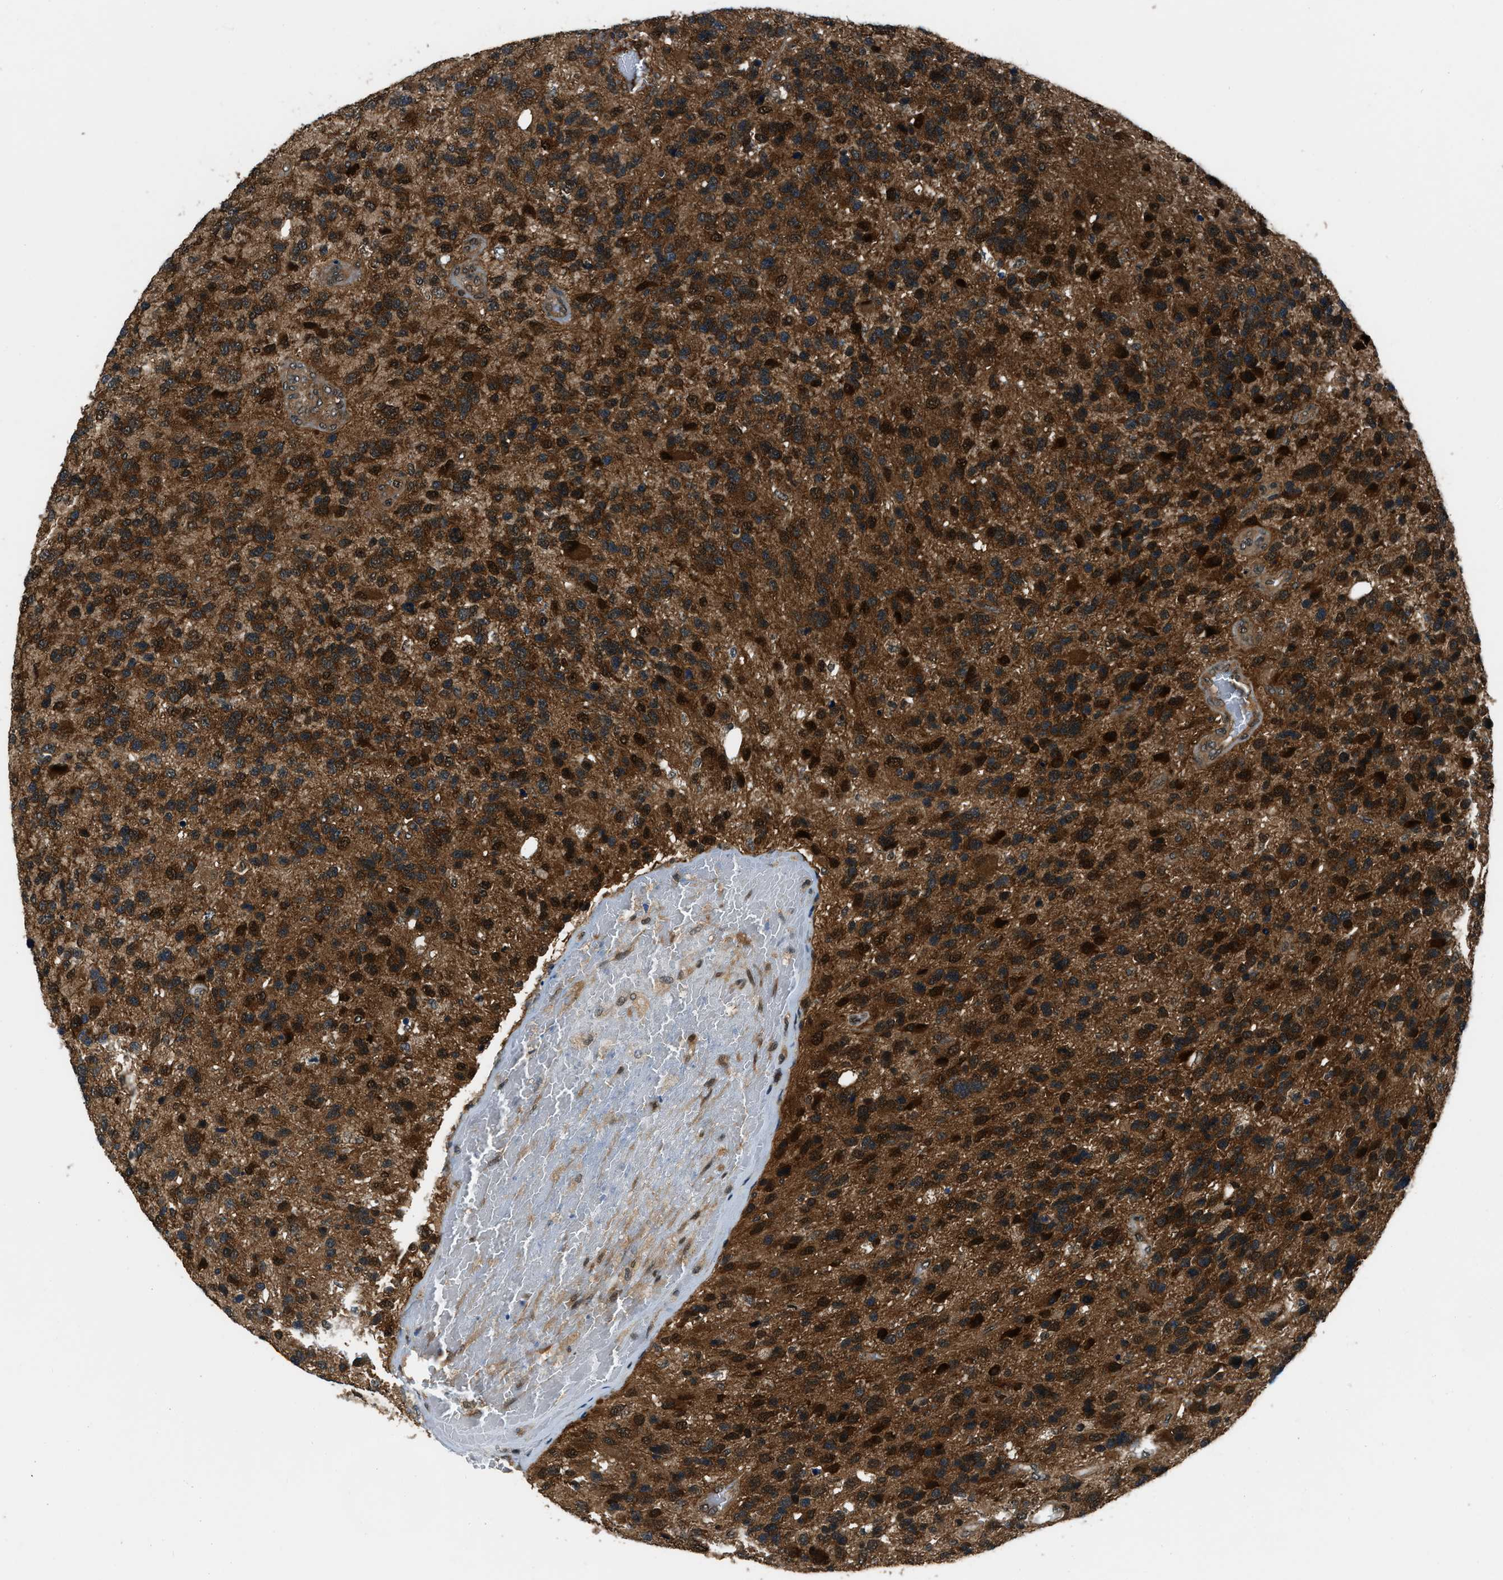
{"staining": {"intensity": "strong", "quantity": ">75%", "location": "cytoplasmic/membranous,nuclear"}, "tissue": "glioma", "cell_type": "Tumor cells", "image_type": "cancer", "snomed": [{"axis": "morphology", "description": "Glioma, malignant, High grade"}, {"axis": "topography", "description": "Brain"}], "caption": "Tumor cells reveal high levels of strong cytoplasmic/membranous and nuclear positivity in approximately >75% of cells in high-grade glioma (malignant). The staining was performed using DAB, with brown indicating positive protein expression. Nuclei are stained blue with hematoxylin.", "gene": "NUDCD3", "patient": {"sex": "female", "age": 58}}